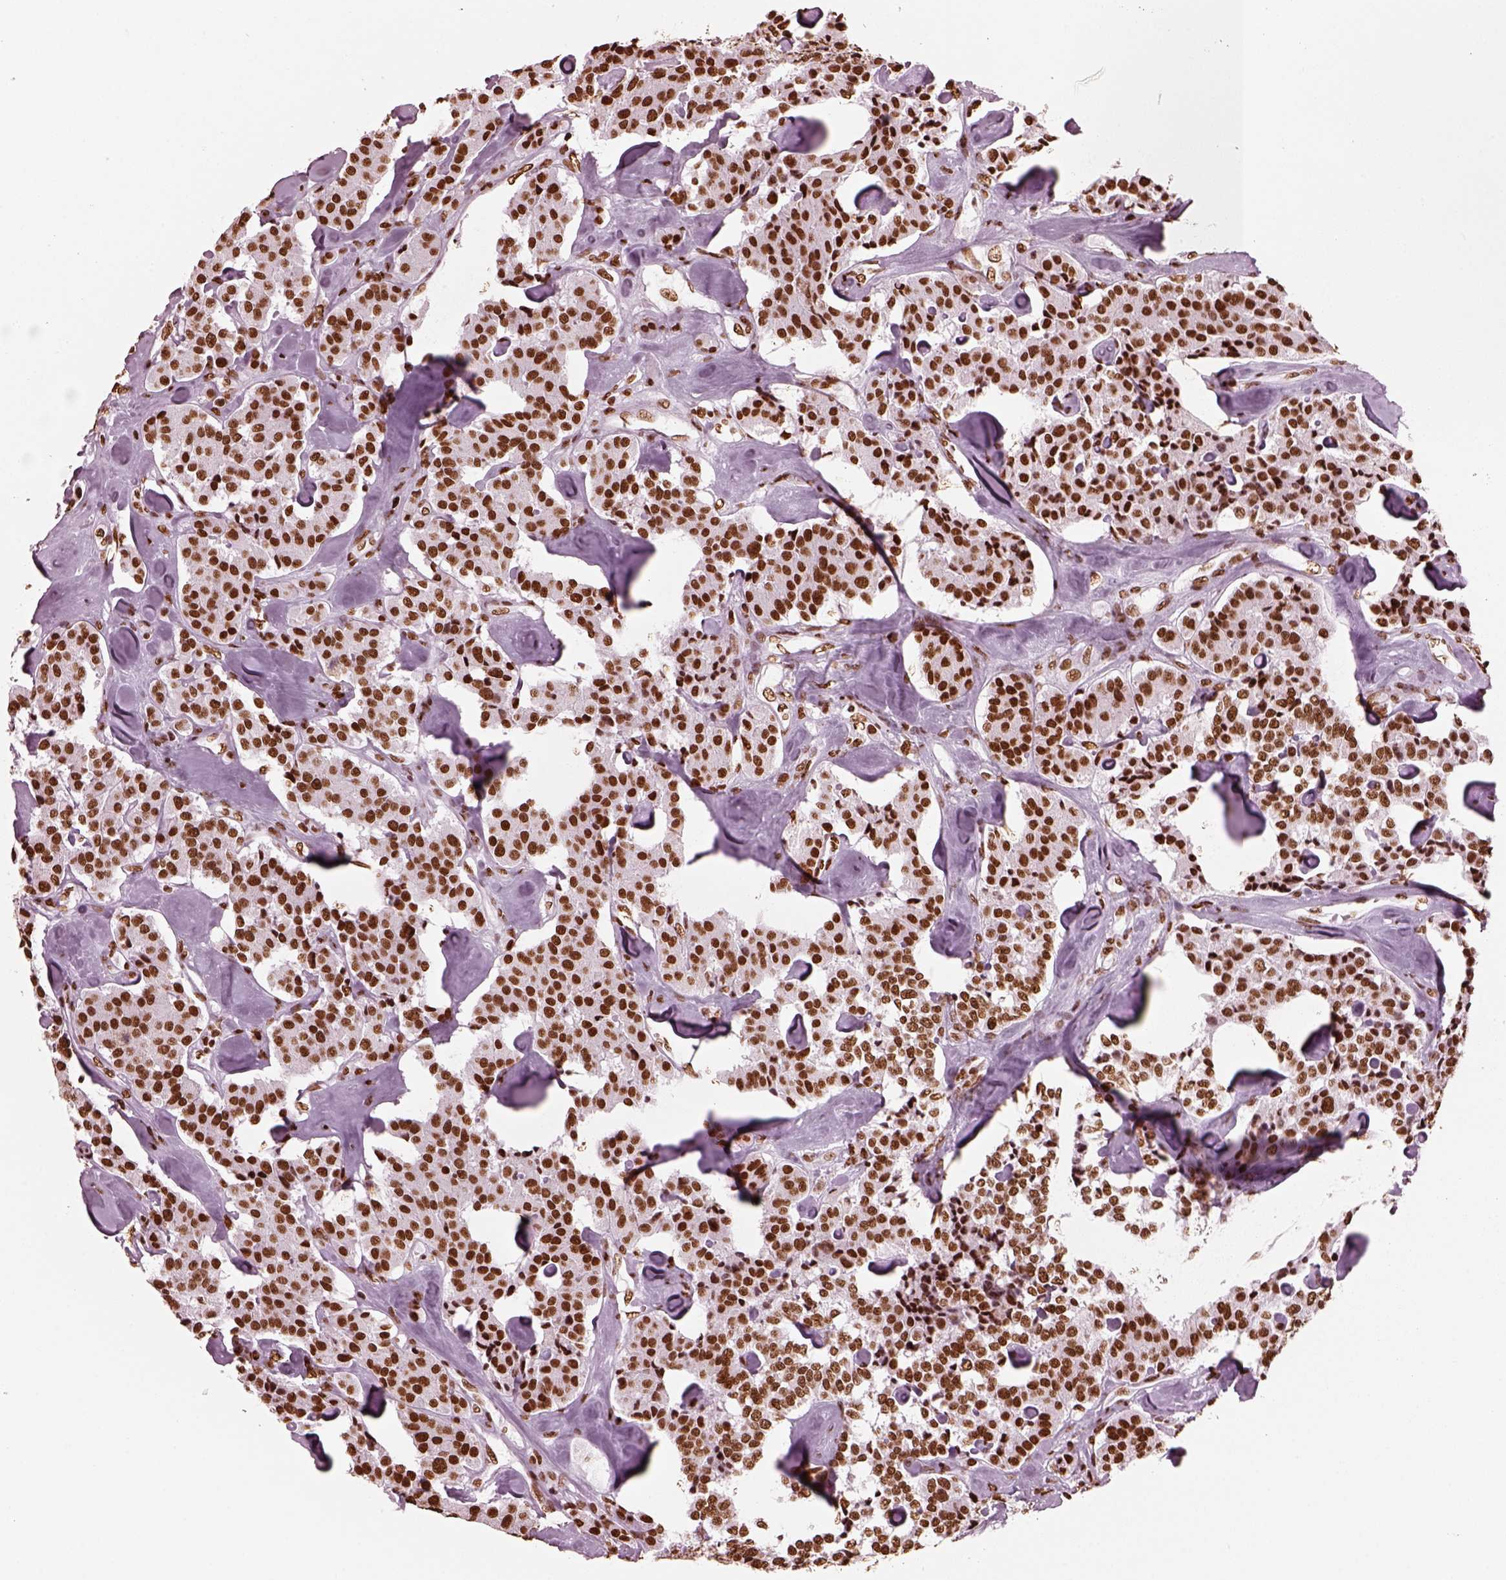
{"staining": {"intensity": "strong", "quantity": ">75%", "location": "nuclear"}, "tissue": "carcinoid", "cell_type": "Tumor cells", "image_type": "cancer", "snomed": [{"axis": "morphology", "description": "Carcinoid, malignant, NOS"}, {"axis": "topography", "description": "Pancreas"}], "caption": "A histopathology image of carcinoid stained for a protein demonstrates strong nuclear brown staining in tumor cells.", "gene": "CBFA2T3", "patient": {"sex": "male", "age": 41}}